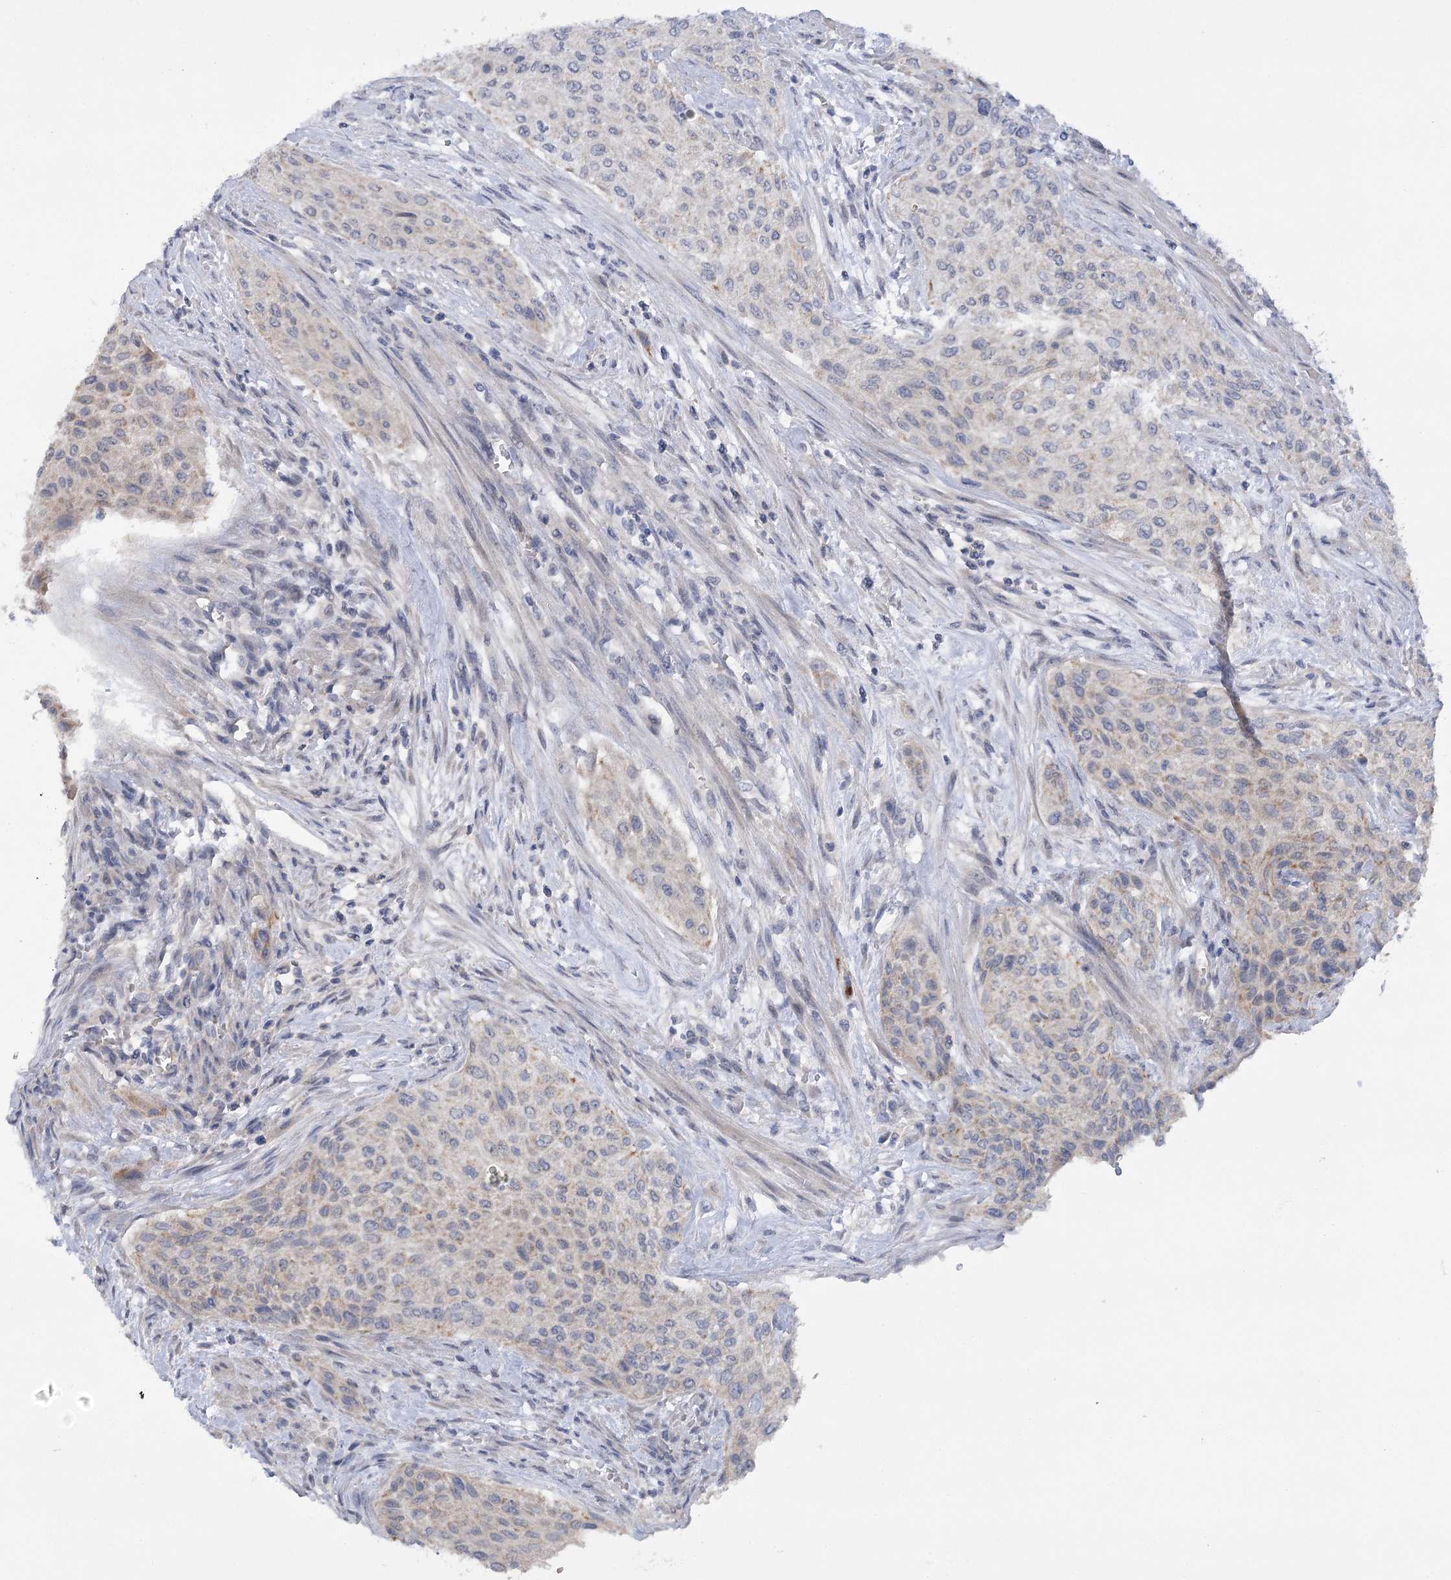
{"staining": {"intensity": "weak", "quantity": "<25%", "location": "cytoplasmic/membranous"}, "tissue": "urothelial cancer", "cell_type": "Tumor cells", "image_type": "cancer", "snomed": [{"axis": "morphology", "description": "Normal tissue, NOS"}, {"axis": "morphology", "description": "Urothelial carcinoma, NOS"}, {"axis": "topography", "description": "Urinary bladder"}, {"axis": "topography", "description": "Peripheral nerve tissue"}], "caption": "Tumor cells show no significant staining in urothelial cancer.", "gene": "DCUN1D1", "patient": {"sex": "male", "age": 35}}